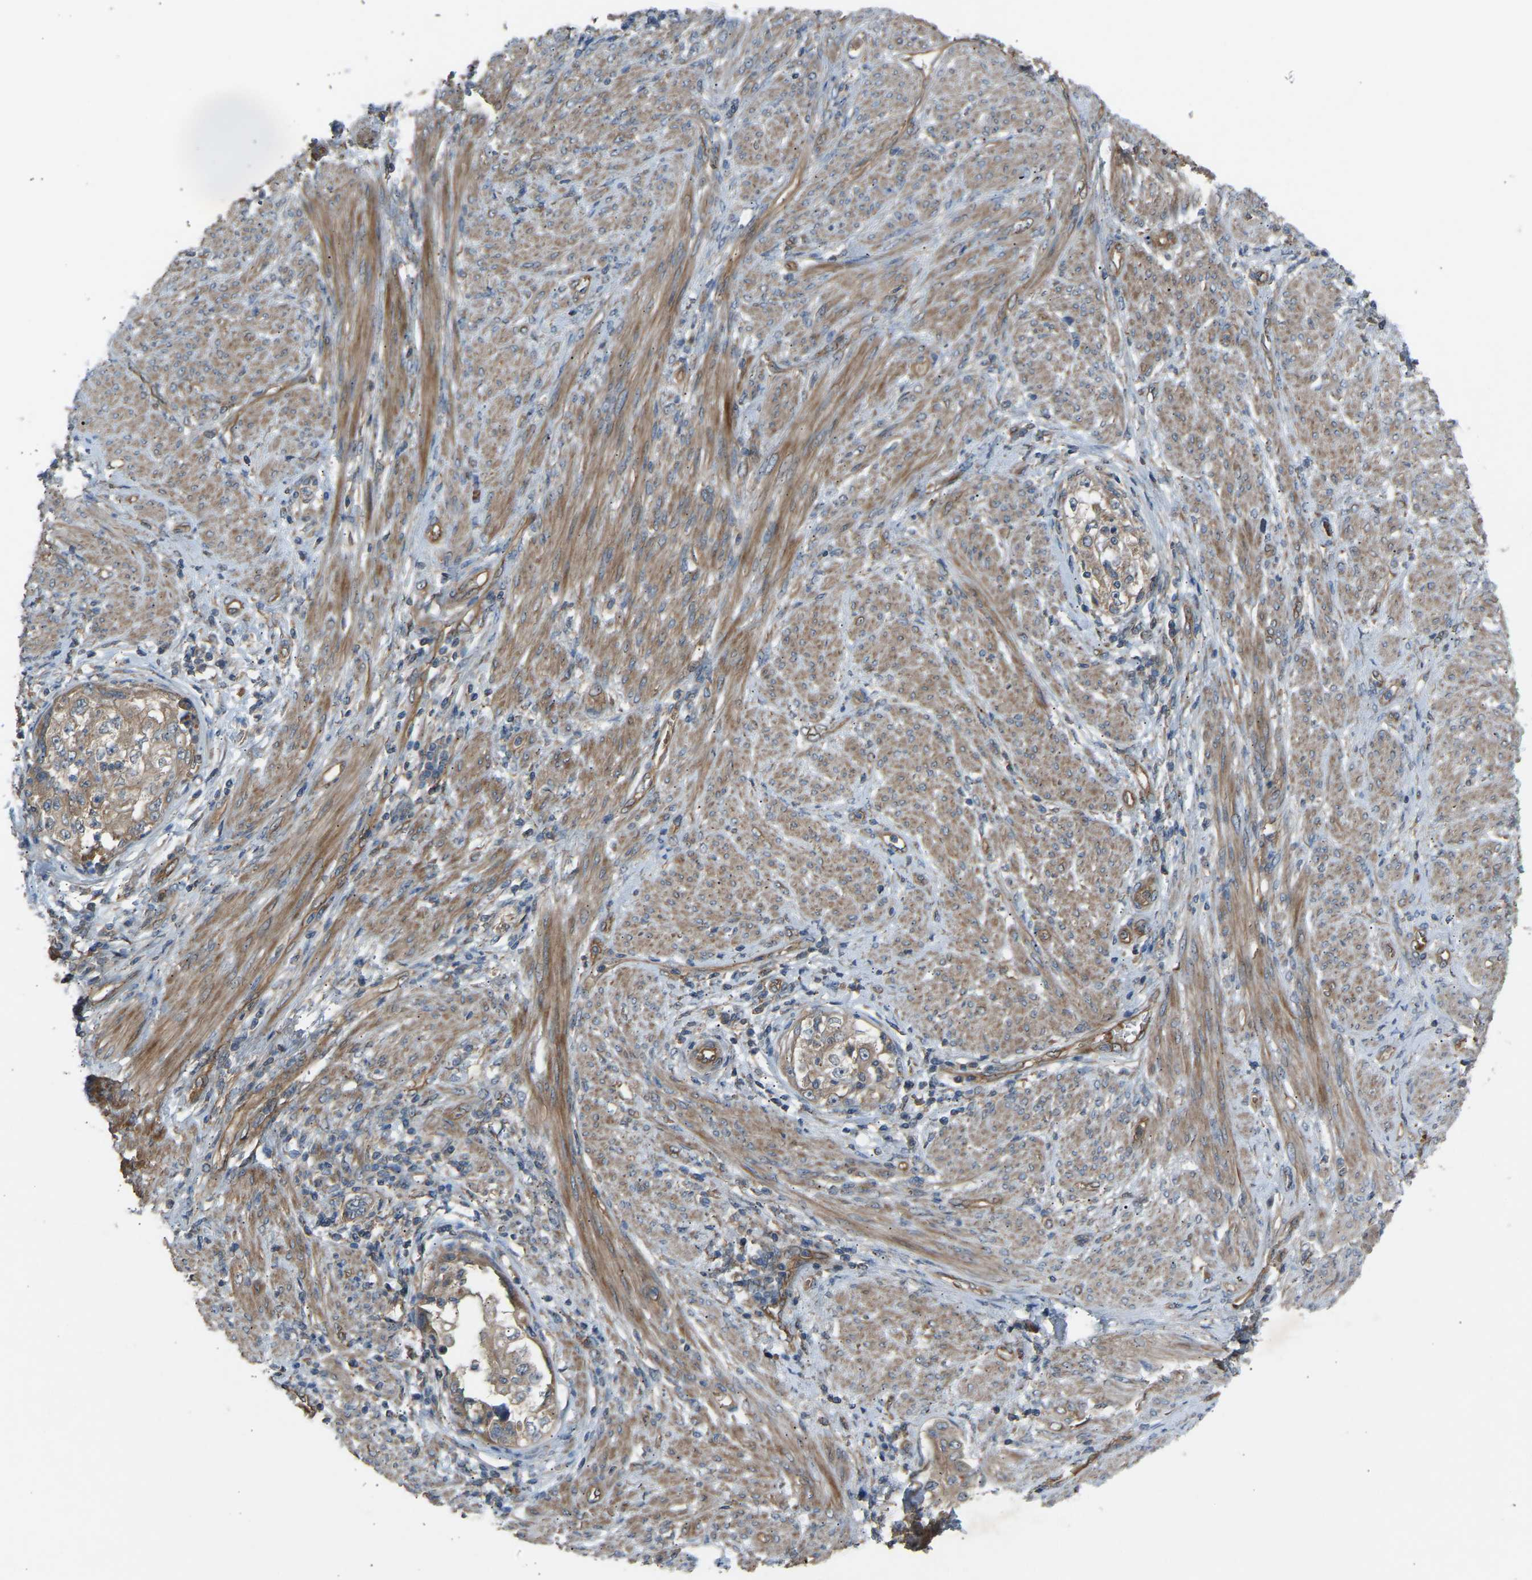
{"staining": {"intensity": "weak", "quantity": ">75%", "location": "cytoplasmic/membranous"}, "tissue": "endometrial cancer", "cell_type": "Tumor cells", "image_type": "cancer", "snomed": [{"axis": "morphology", "description": "Adenocarcinoma, NOS"}, {"axis": "topography", "description": "Endometrium"}], "caption": "Immunohistochemistry (DAB (3,3'-diaminobenzidine)) staining of adenocarcinoma (endometrial) displays weak cytoplasmic/membranous protein staining in approximately >75% of tumor cells.", "gene": "GAS2L1", "patient": {"sex": "female", "age": 85}}